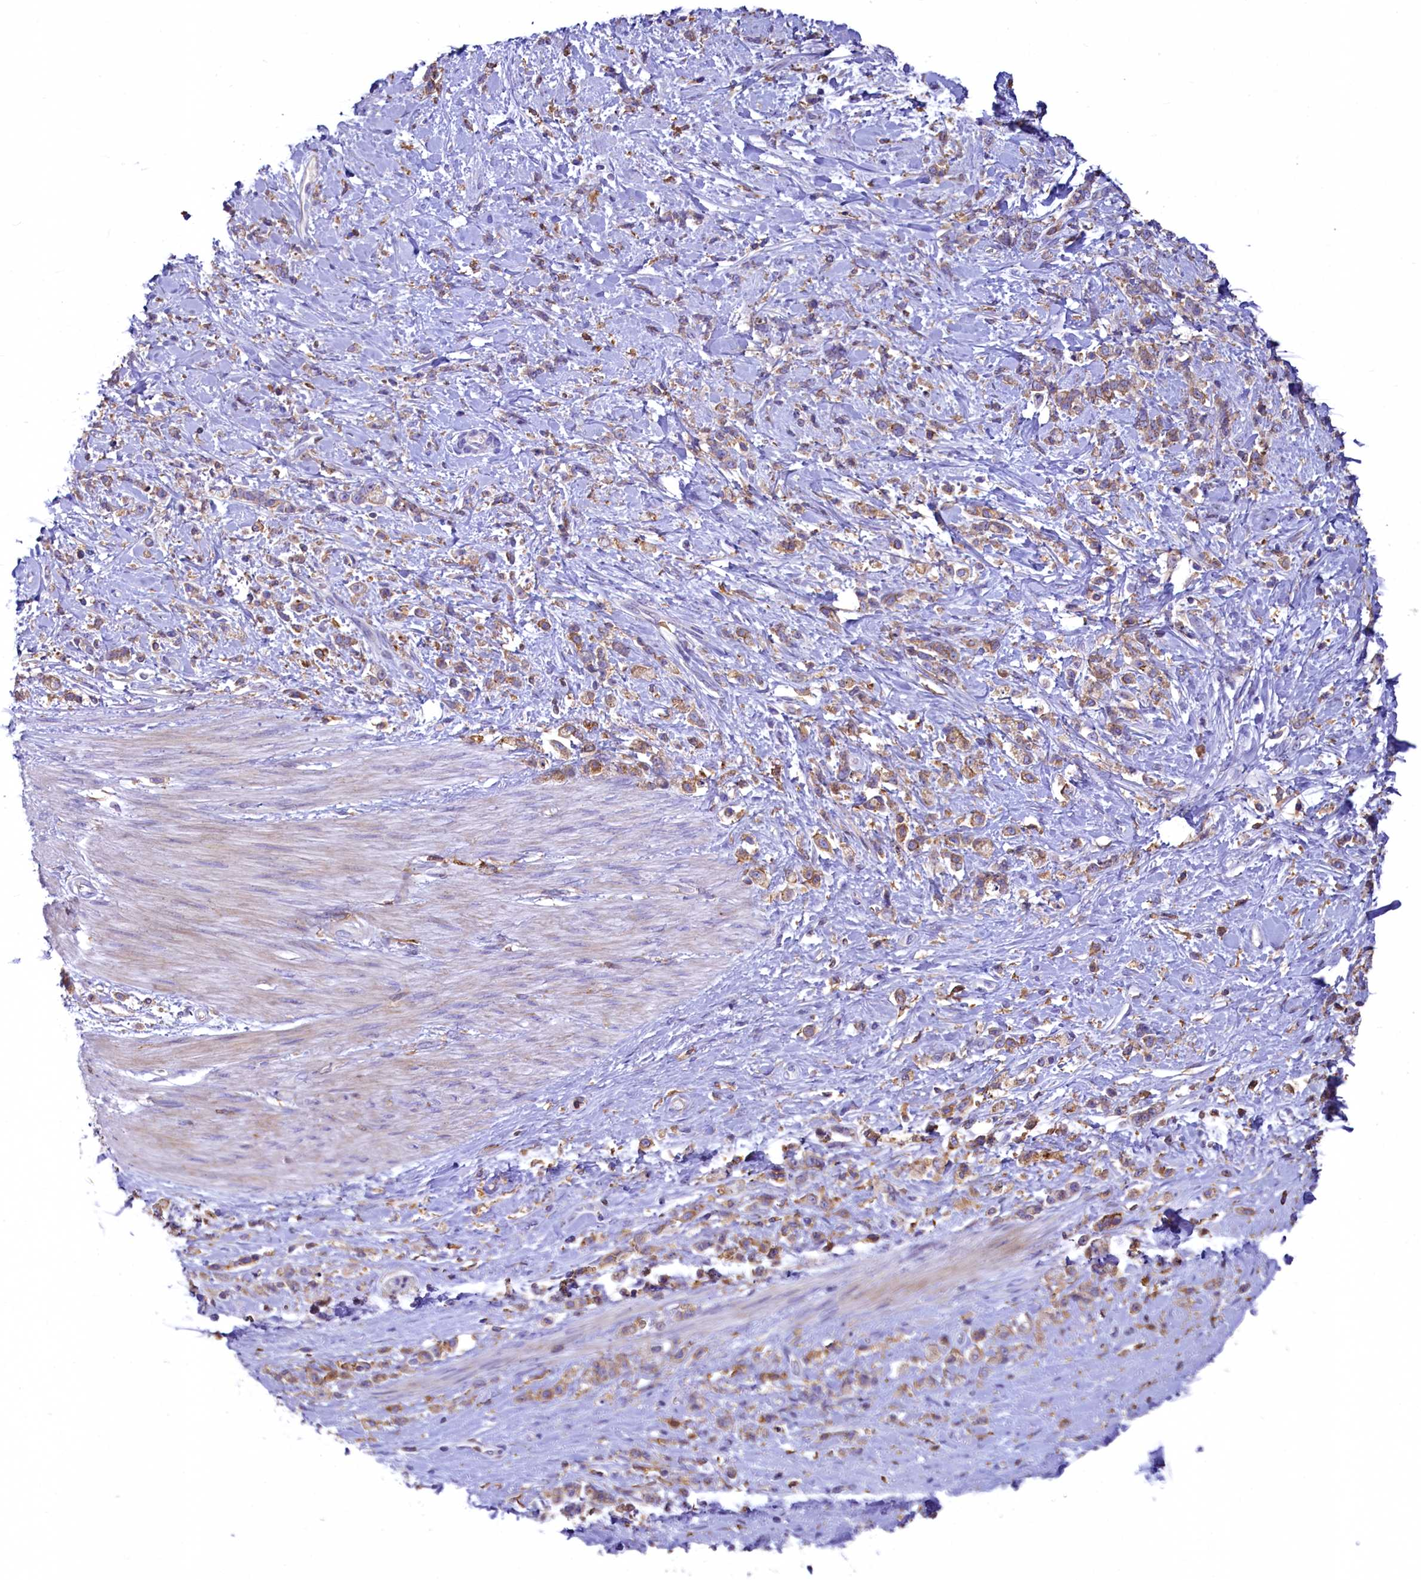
{"staining": {"intensity": "weak", "quantity": ">75%", "location": "cytoplasmic/membranous"}, "tissue": "stomach cancer", "cell_type": "Tumor cells", "image_type": "cancer", "snomed": [{"axis": "morphology", "description": "Adenocarcinoma, NOS"}, {"axis": "topography", "description": "Stomach"}], "caption": "Tumor cells display weak cytoplasmic/membranous expression in approximately >75% of cells in adenocarcinoma (stomach).", "gene": "HPS6", "patient": {"sex": "female", "age": 60}}